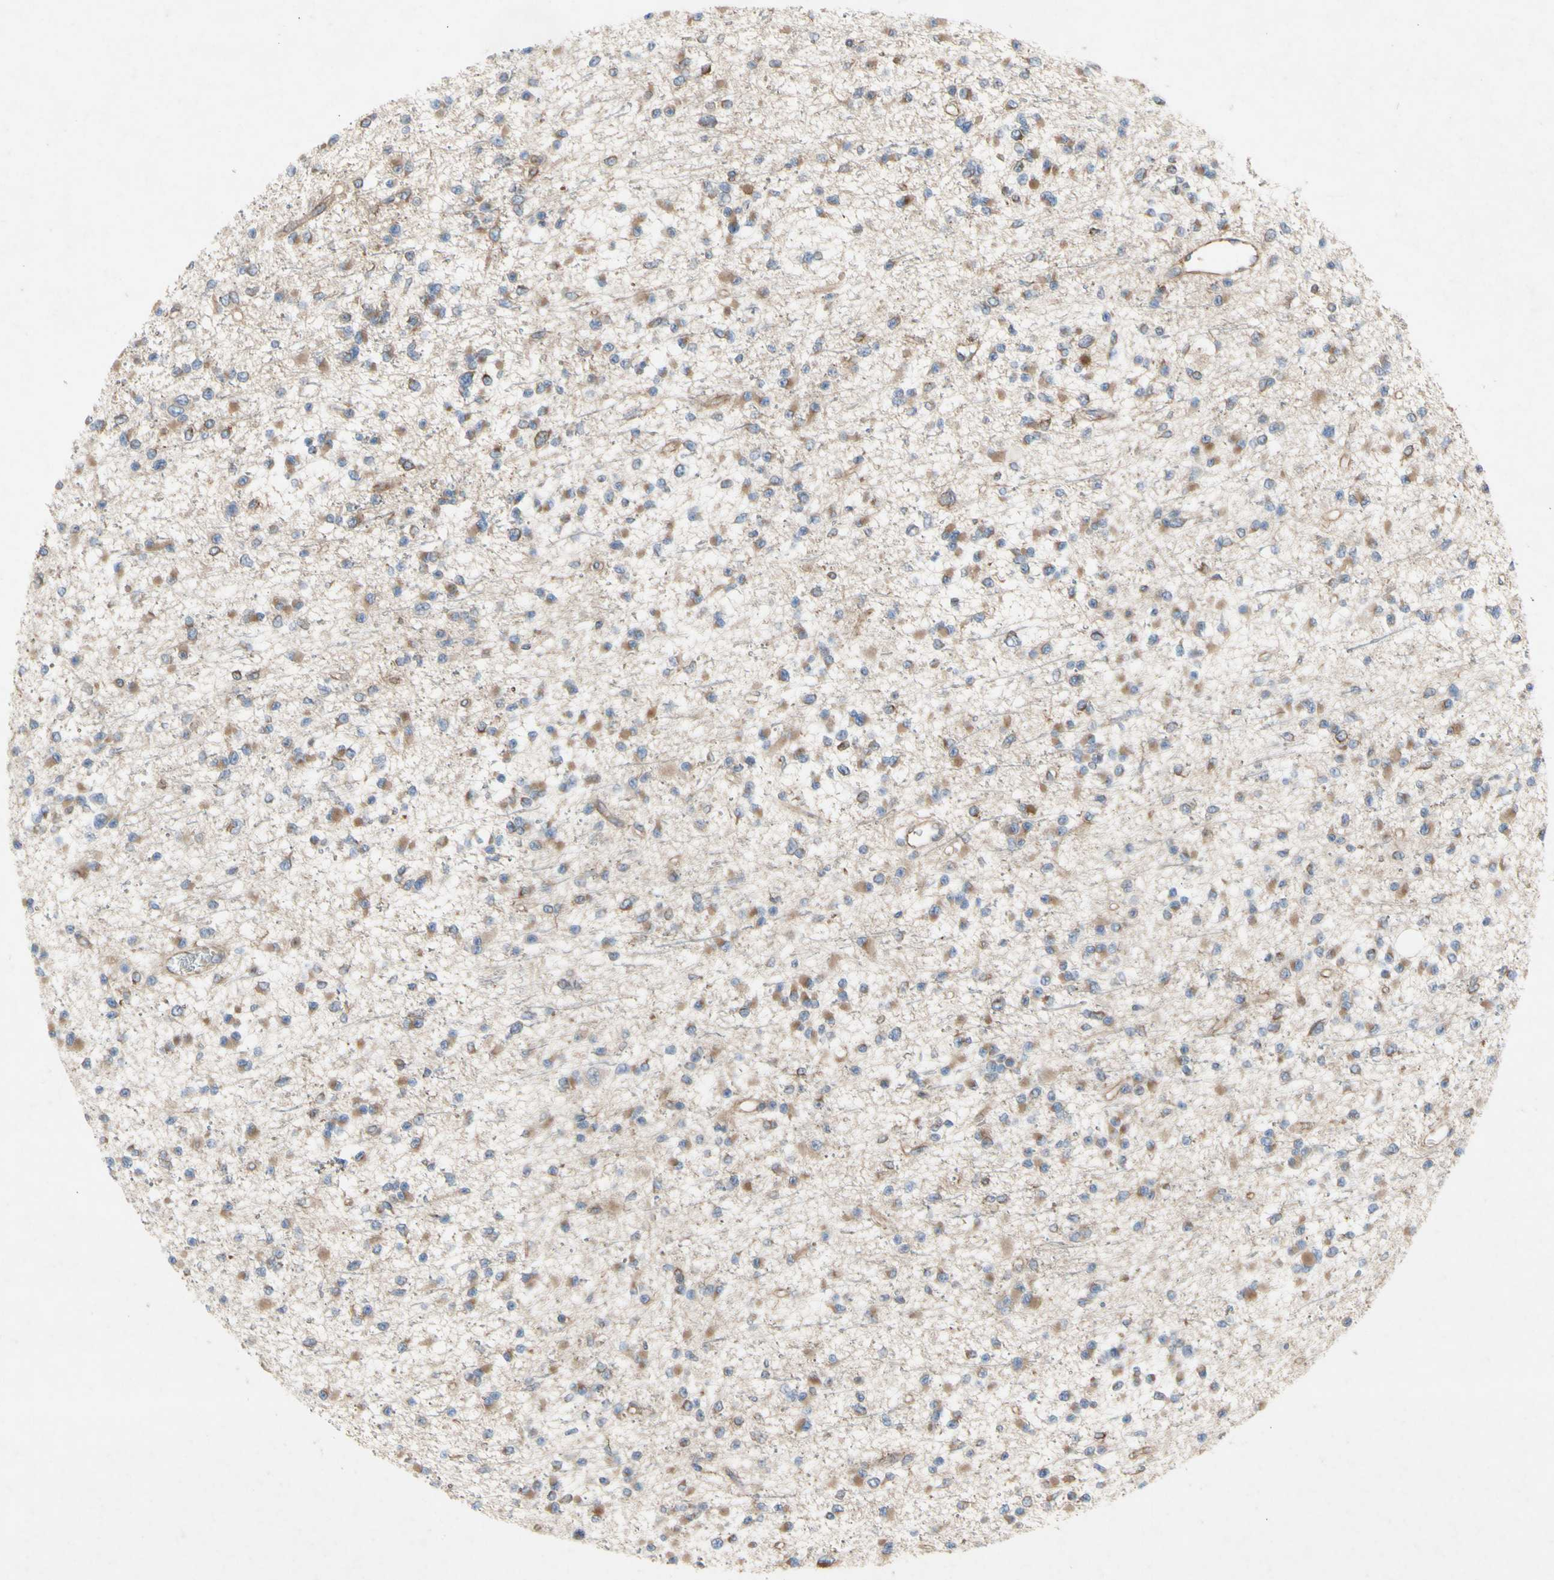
{"staining": {"intensity": "moderate", "quantity": "25%-75%", "location": "cytoplasmic/membranous"}, "tissue": "glioma", "cell_type": "Tumor cells", "image_type": "cancer", "snomed": [{"axis": "morphology", "description": "Glioma, malignant, Low grade"}, {"axis": "topography", "description": "Brain"}], "caption": "Protein staining shows moderate cytoplasmic/membranous staining in approximately 25%-75% of tumor cells in malignant glioma (low-grade). Using DAB (3,3'-diaminobenzidine) (brown) and hematoxylin (blue) stains, captured at high magnification using brightfield microscopy.", "gene": "KLC1", "patient": {"sex": "female", "age": 22}}